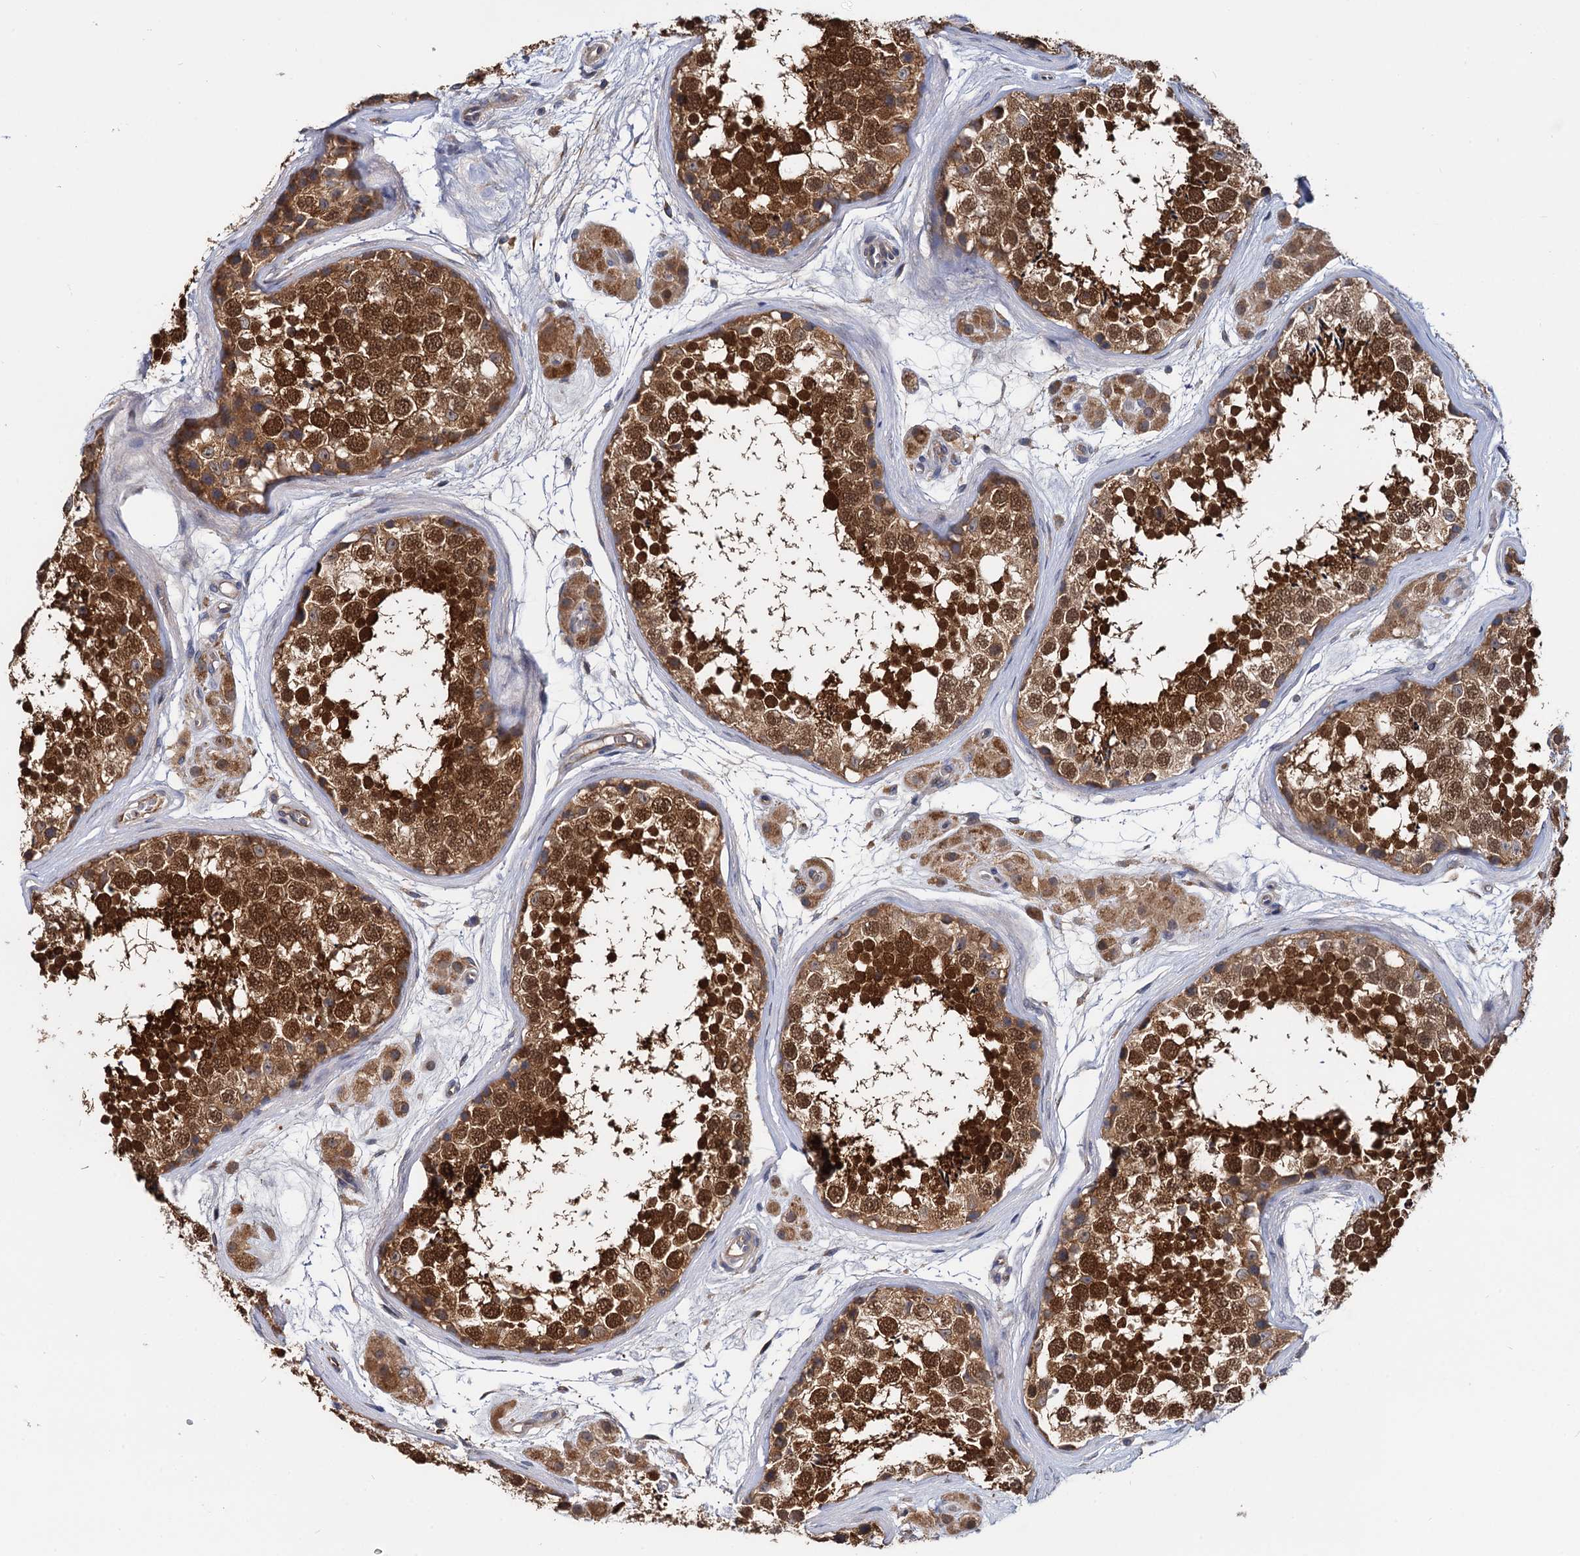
{"staining": {"intensity": "strong", "quantity": ">75%", "location": "cytoplasmic/membranous,nuclear"}, "tissue": "testis", "cell_type": "Cells in seminiferous ducts", "image_type": "normal", "snomed": [{"axis": "morphology", "description": "Normal tissue, NOS"}, {"axis": "topography", "description": "Testis"}], "caption": "Benign testis displays strong cytoplasmic/membranous,nuclear expression in about >75% of cells in seminiferous ducts The staining was performed using DAB (3,3'-diaminobenzidine) to visualize the protein expression in brown, while the nuclei were stained in blue with hematoxylin (Magnification: 20x)..", "gene": "CEP192", "patient": {"sex": "male", "age": 56}}